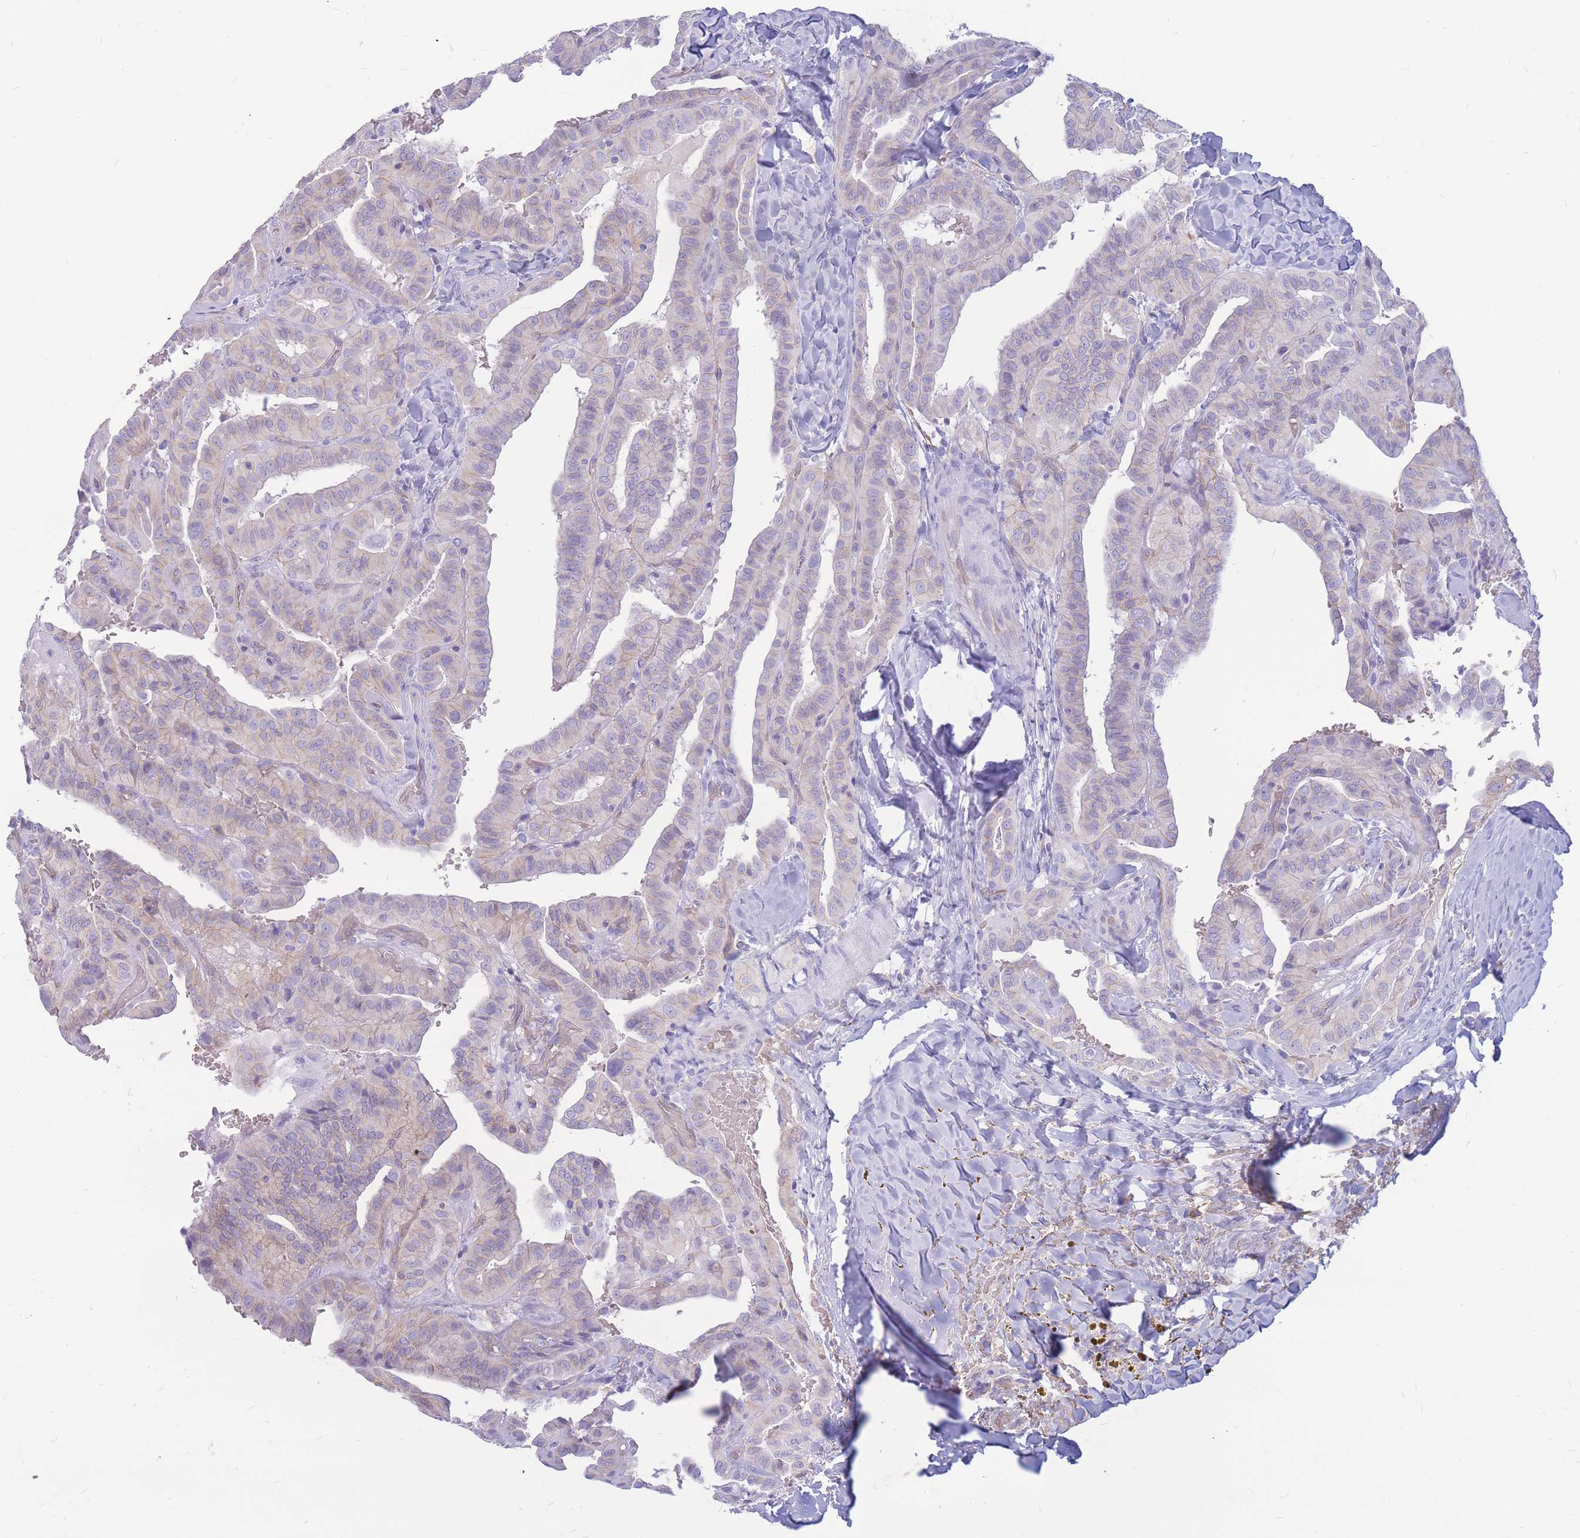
{"staining": {"intensity": "negative", "quantity": "none", "location": "none"}, "tissue": "thyroid cancer", "cell_type": "Tumor cells", "image_type": "cancer", "snomed": [{"axis": "morphology", "description": "Papillary adenocarcinoma, NOS"}, {"axis": "topography", "description": "Thyroid gland"}], "caption": "This is an immunohistochemistry (IHC) histopathology image of thyroid cancer. There is no staining in tumor cells.", "gene": "ADD2", "patient": {"sex": "male", "age": 77}}